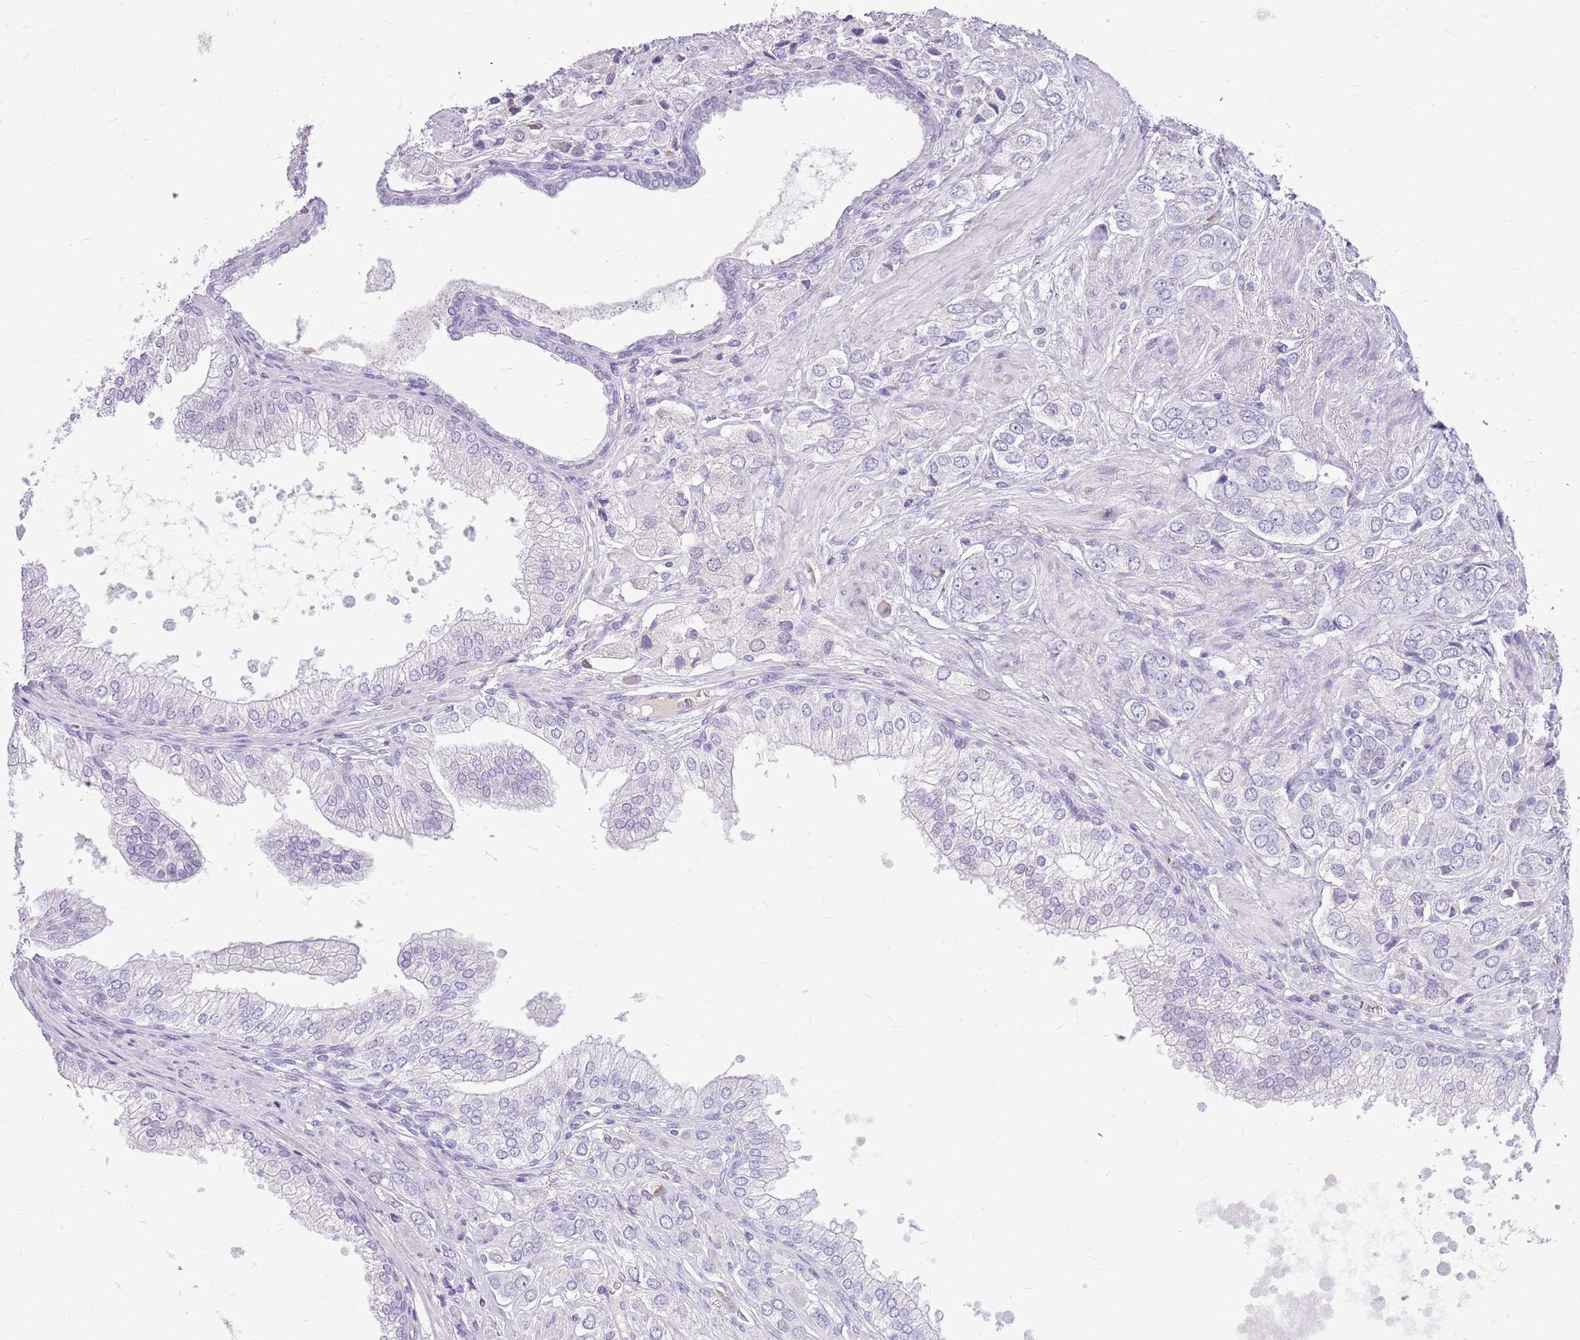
{"staining": {"intensity": "negative", "quantity": "none", "location": "none"}, "tissue": "prostate cancer", "cell_type": "Tumor cells", "image_type": "cancer", "snomed": [{"axis": "morphology", "description": "Adenocarcinoma, High grade"}, {"axis": "topography", "description": "Prostate and seminal vesicle, NOS"}], "caption": "Human prostate adenocarcinoma (high-grade) stained for a protein using immunohistochemistry (IHC) demonstrates no staining in tumor cells.", "gene": "ZNF425", "patient": {"sex": "male", "age": 64}}